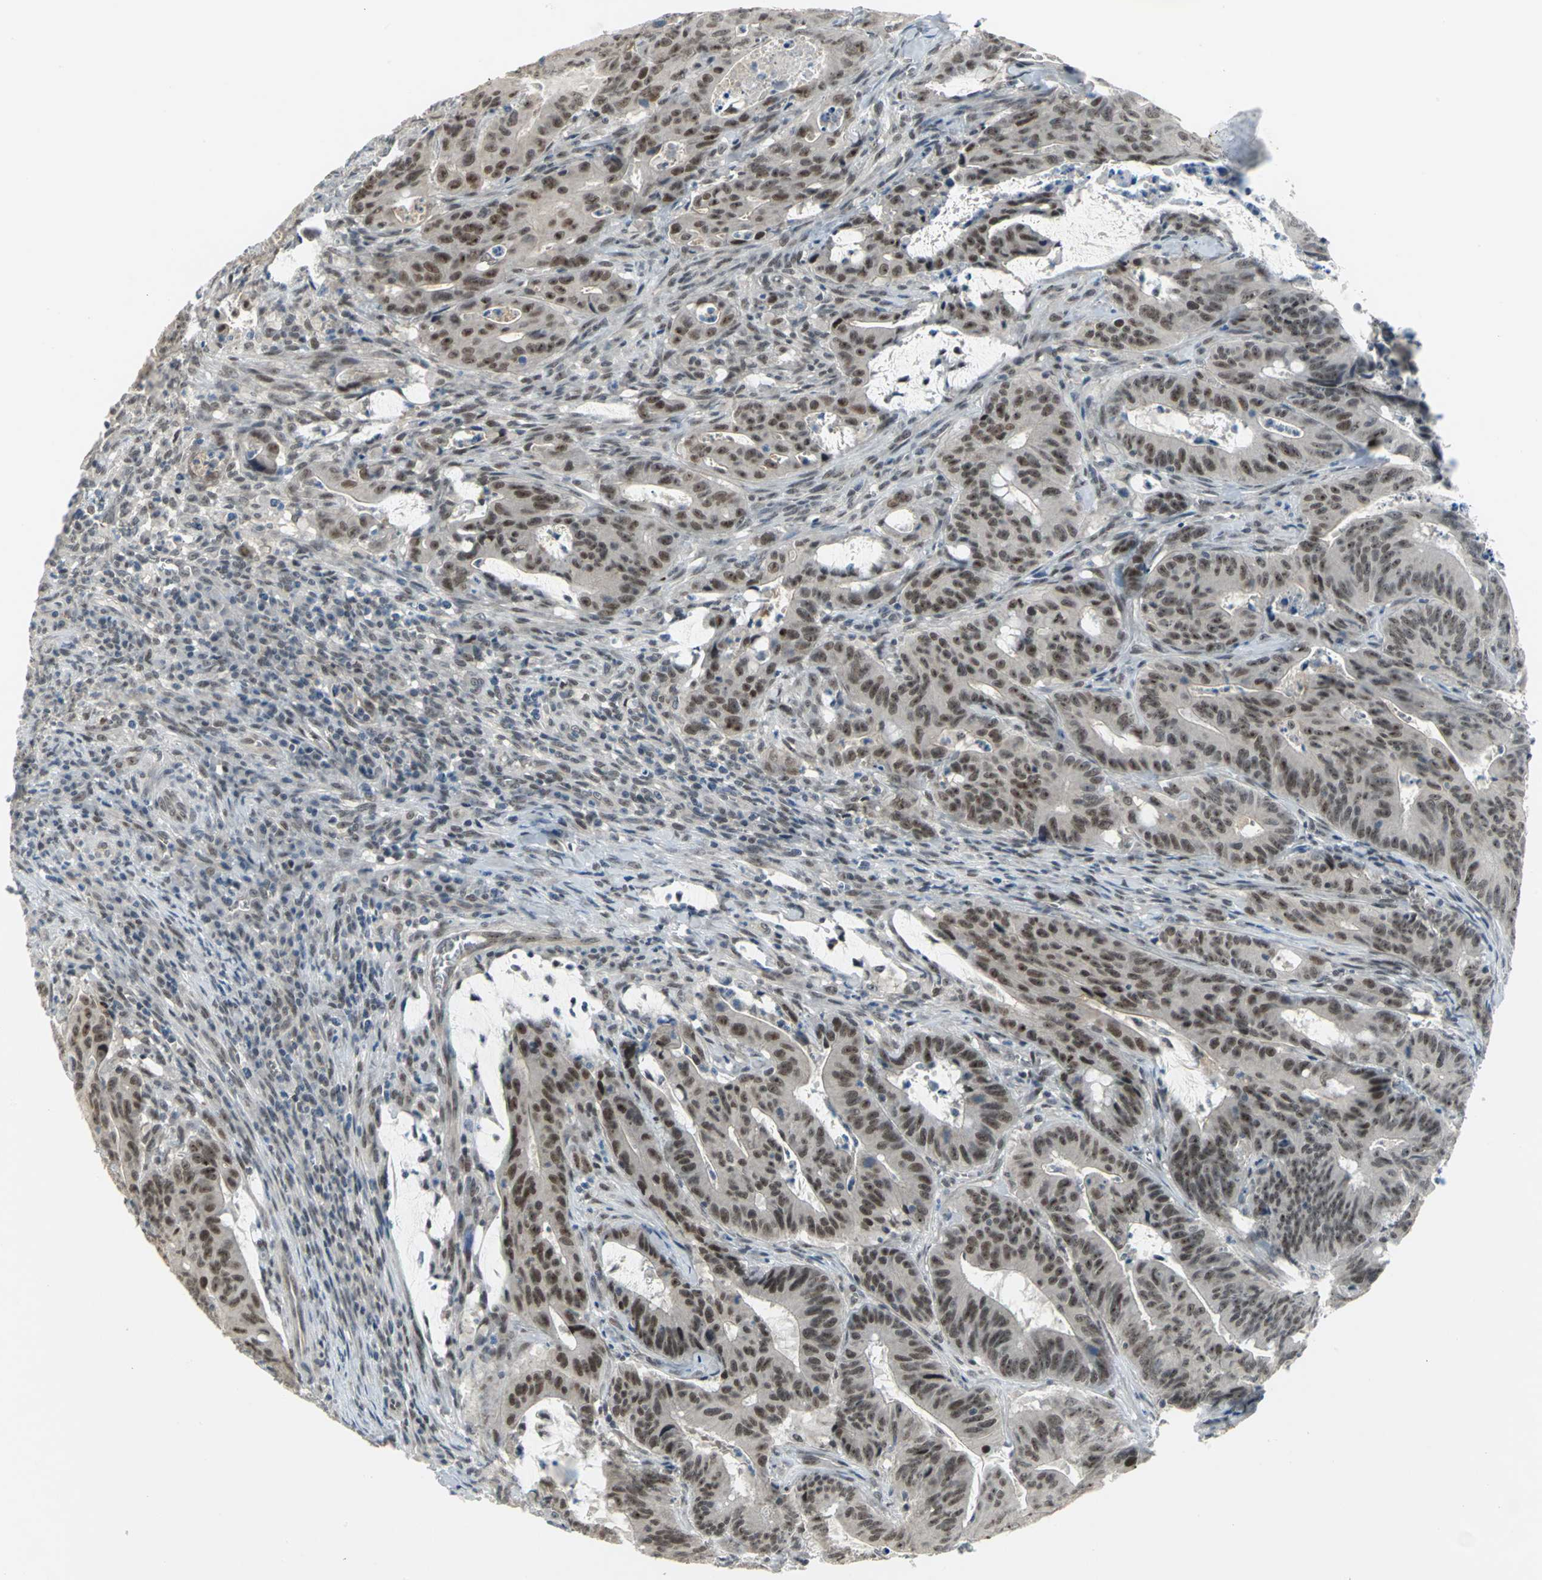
{"staining": {"intensity": "strong", "quantity": "25%-75%", "location": "nuclear"}, "tissue": "colorectal cancer", "cell_type": "Tumor cells", "image_type": "cancer", "snomed": [{"axis": "morphology", "description": "Adenocarcinoma, NOS"}, {"axis": "topography", "description": "Colon"}], "caption": "Human colorectal cancer (adenocarcinoma) stained for a protein (brown) displays strong nuclear positive positivity in about 25%-75% of tumor cells.", "gene": "GLI3", "patient": {"sex": "male", "age": 45}}